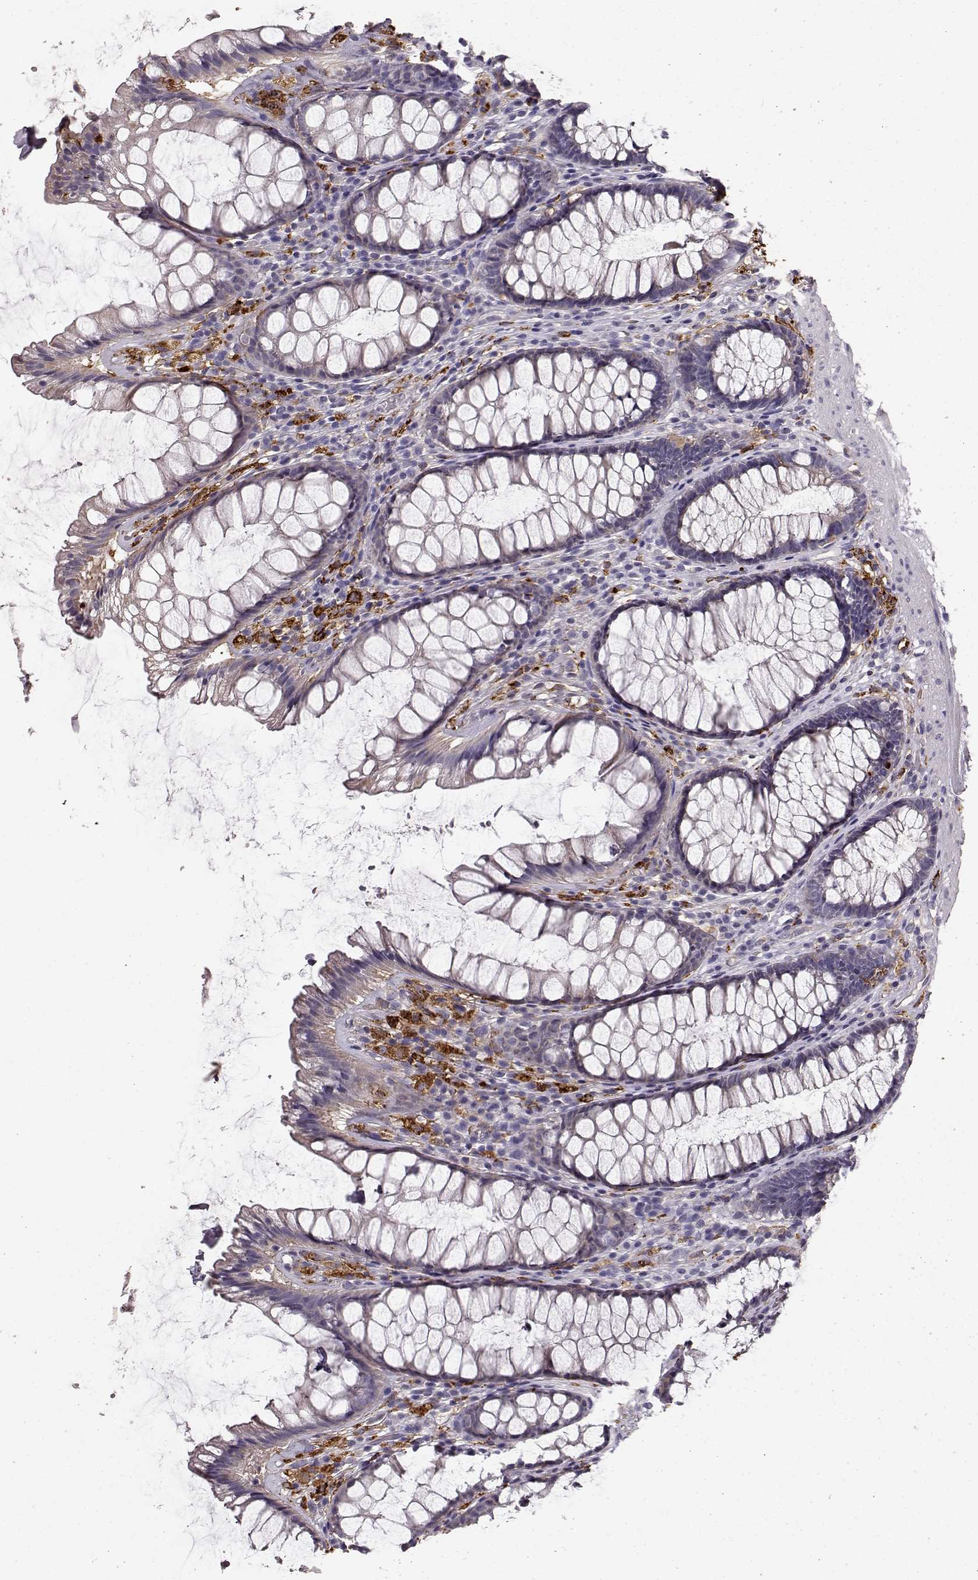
{"staining": {"intensity": "negative", "quantity": "none", "location": "none"}, "tissue": "rectum", "cell_type": "Glandular cells", "image_type": "normal", "snomed": [{"axis": "morphology", "description": "Normal tissue, NOS"}, {"axis": "topography", "description": "Rectum"}], "caption": "Immunohistochemical staining of unremarkable human rectum reveals no significant positivity in glandular cells. (DAB immunohistochemistry, high magnification).", "gene": "CCNF", "patient": {"sex": "male", "age": 72}}